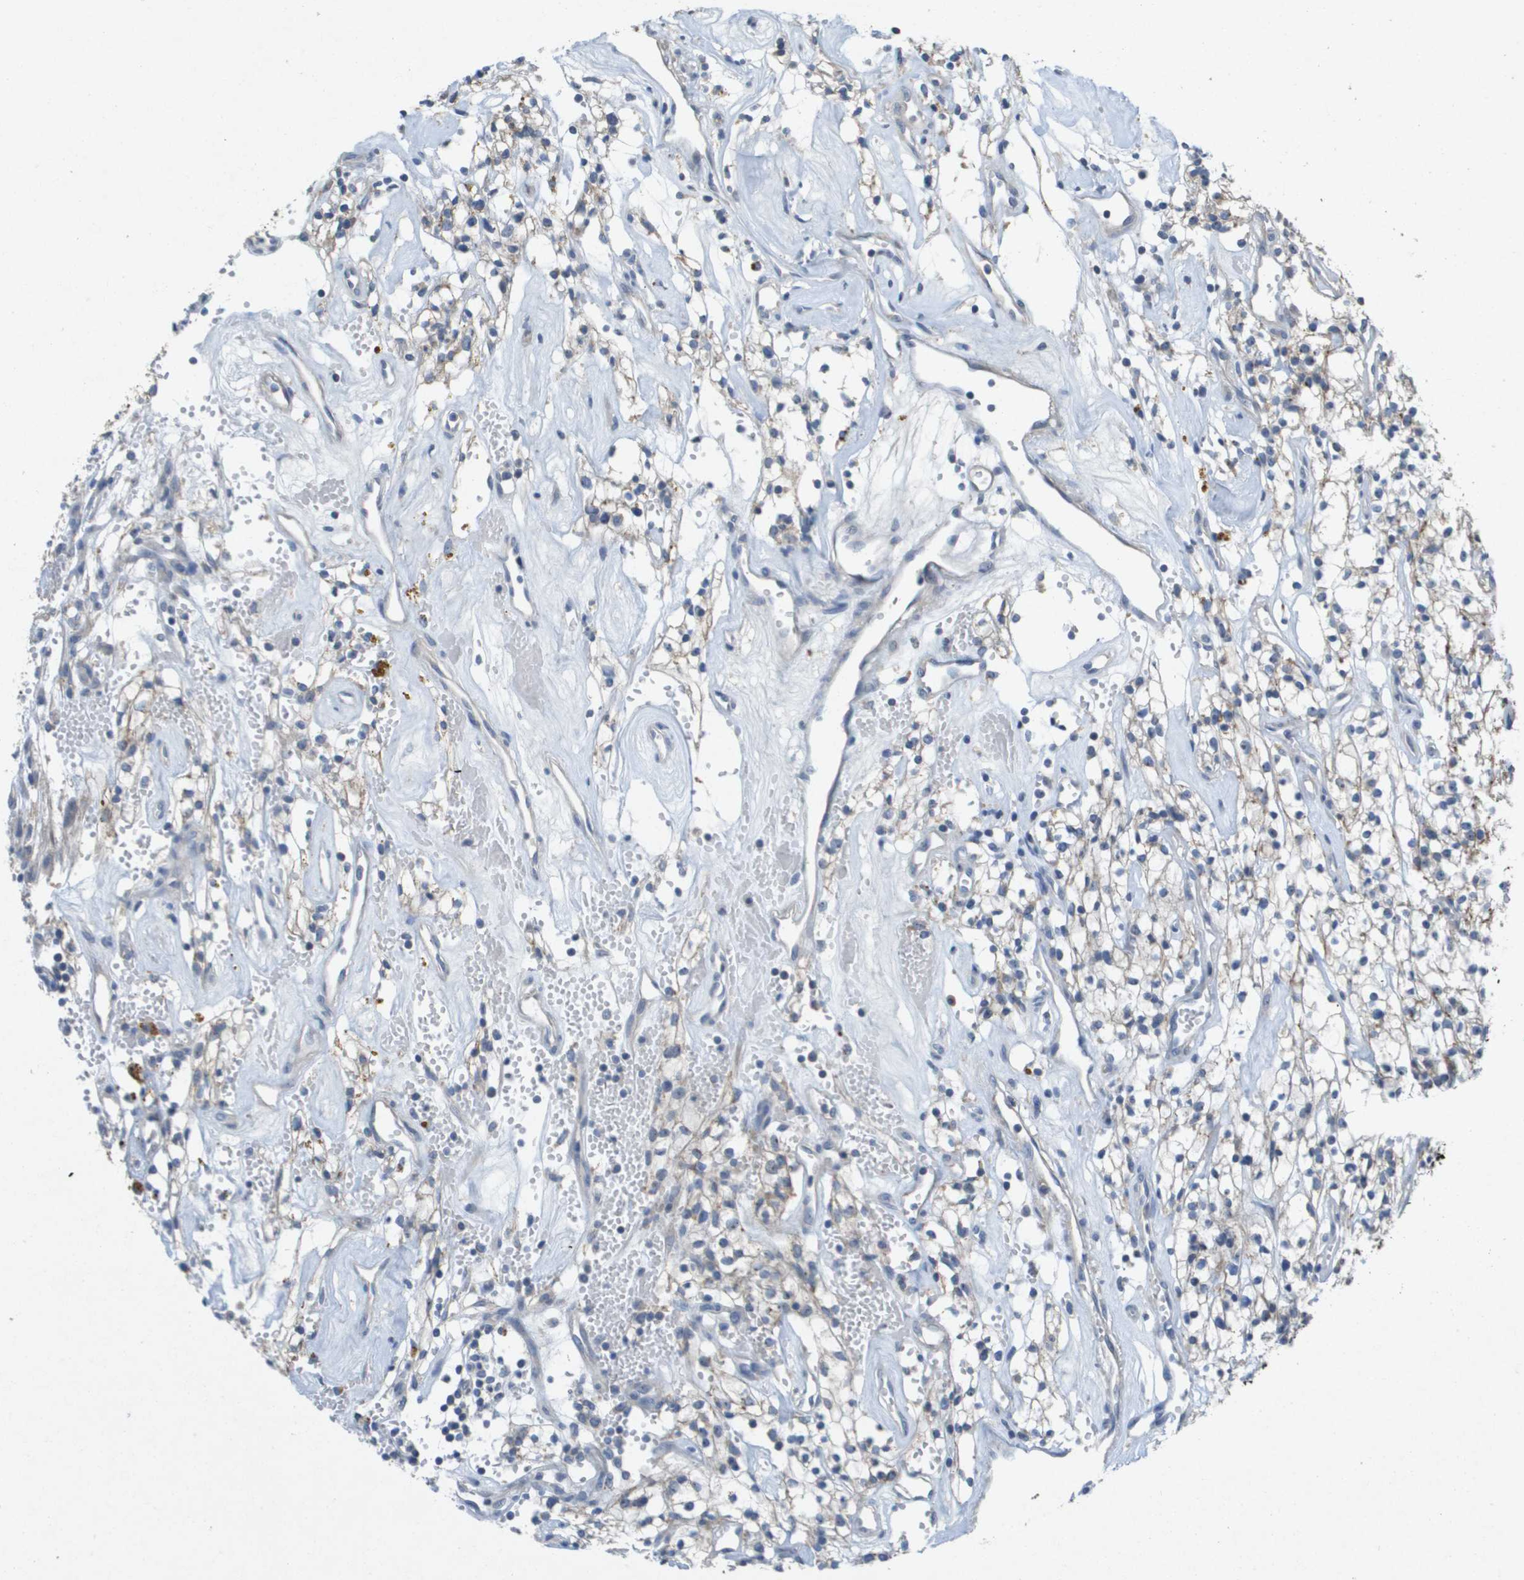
{"staining": {"intensity": "negative", "quantity": "none", "location": "none"}, "tissue": "renal cancer", "cell_type": "Tumor cells", "image_type": "cancer", "snomed": [{"axis": "morphology", "description": "Adenocarcinoma, NOS"}, {"axis": "topography", "description": "Kidney"}], "caption": "The histopathology image exhibits no staining of tumor cells in renal cancer.", "gene": "B3GNT5", "patient": {"sex": "male", "age": 59}}